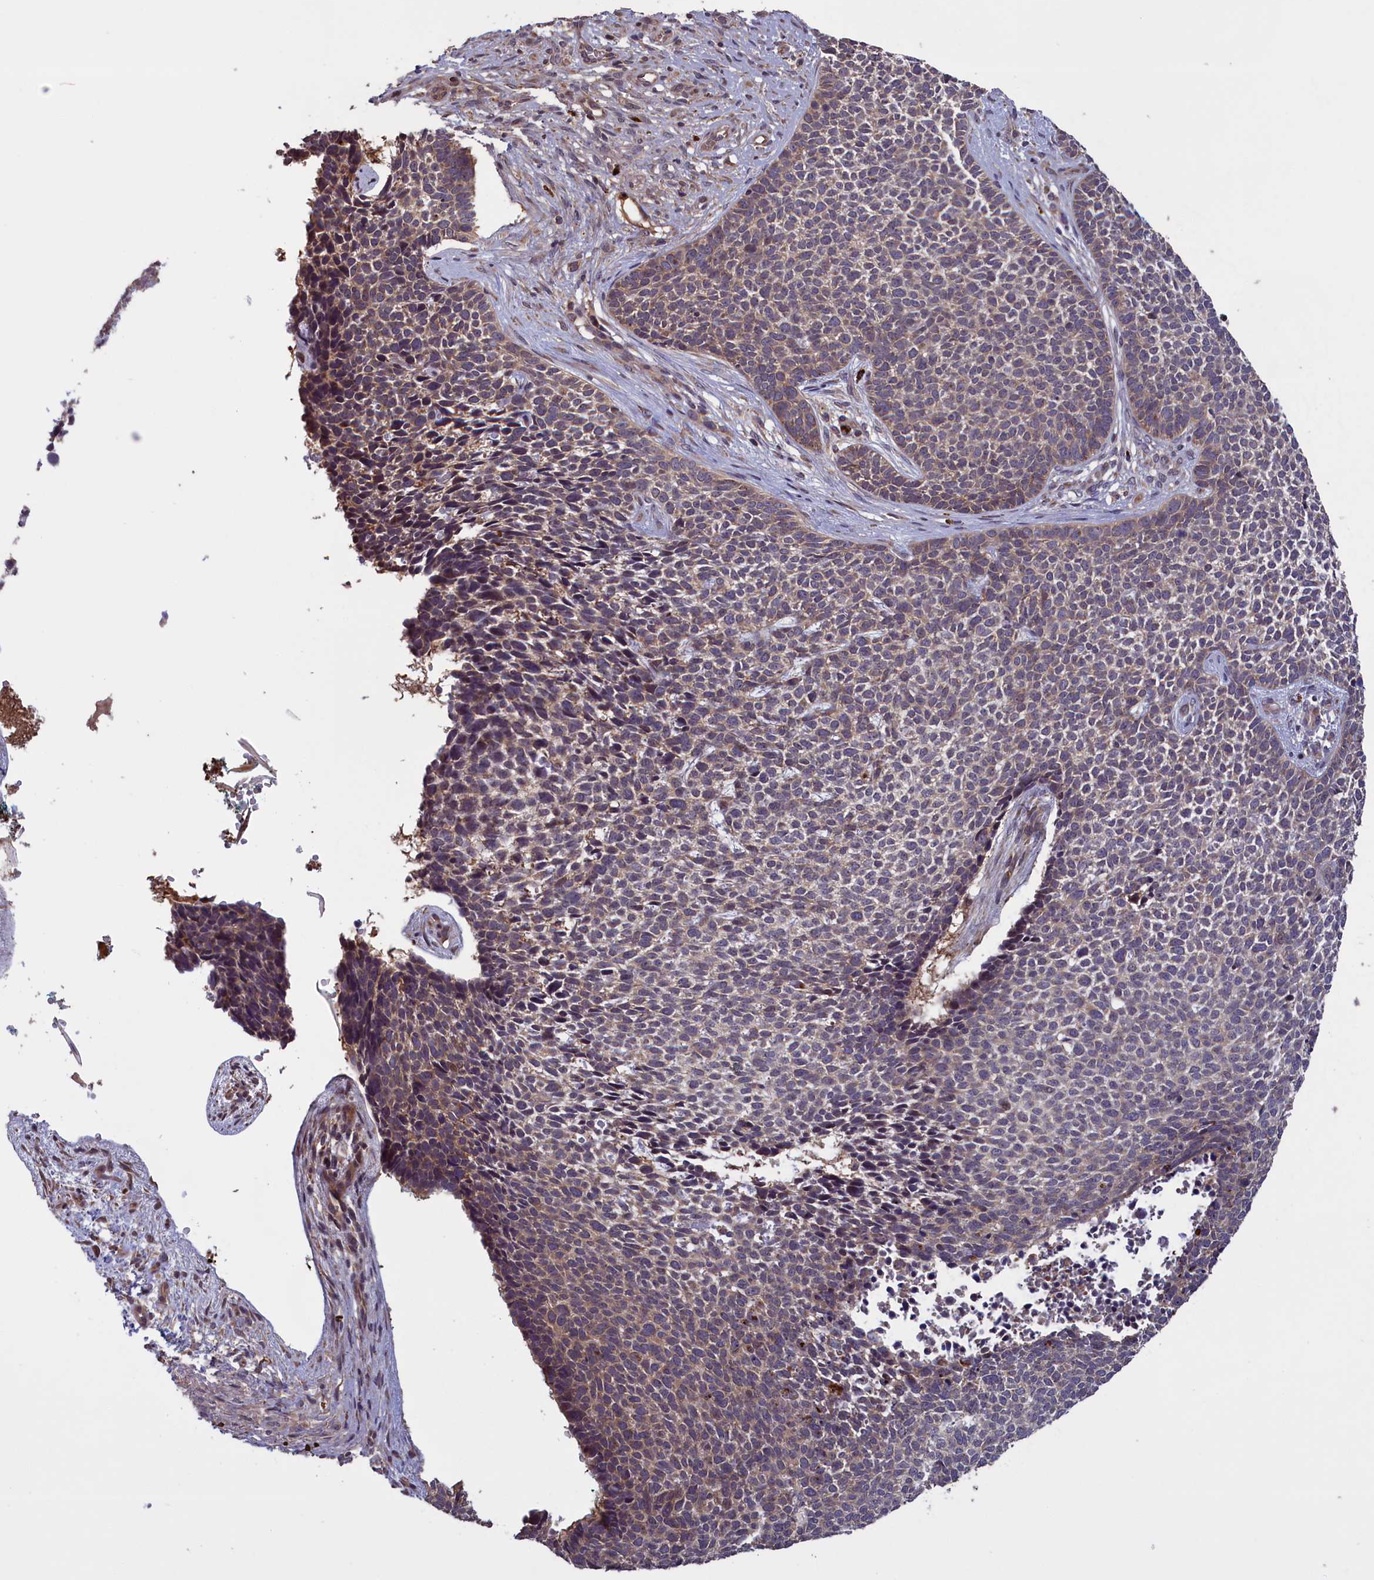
{"staining": {"intensity": "weak", "quantity": "25%-75%", "location": "cytoplasmic/membranous"}, "tissue": "skin cancer", "cell_type": "Tumor cells", "image_type": "cancer", "snomed": [{"axis": "morphology", "description": "Basal cell carcinoma"}, {"axis": "topography", "description": "Skin"}], "caption": "Tumor cells exhibit low levels of weak cytoplasmic/membranous staining in approximately 25%-75% of cells in basal cell carcinoma (skin). The protein is shown in brown color, while the nuclei are stained blue.", "gene": "DENND1B", "patient": {"sex": "female", "age": 84}}